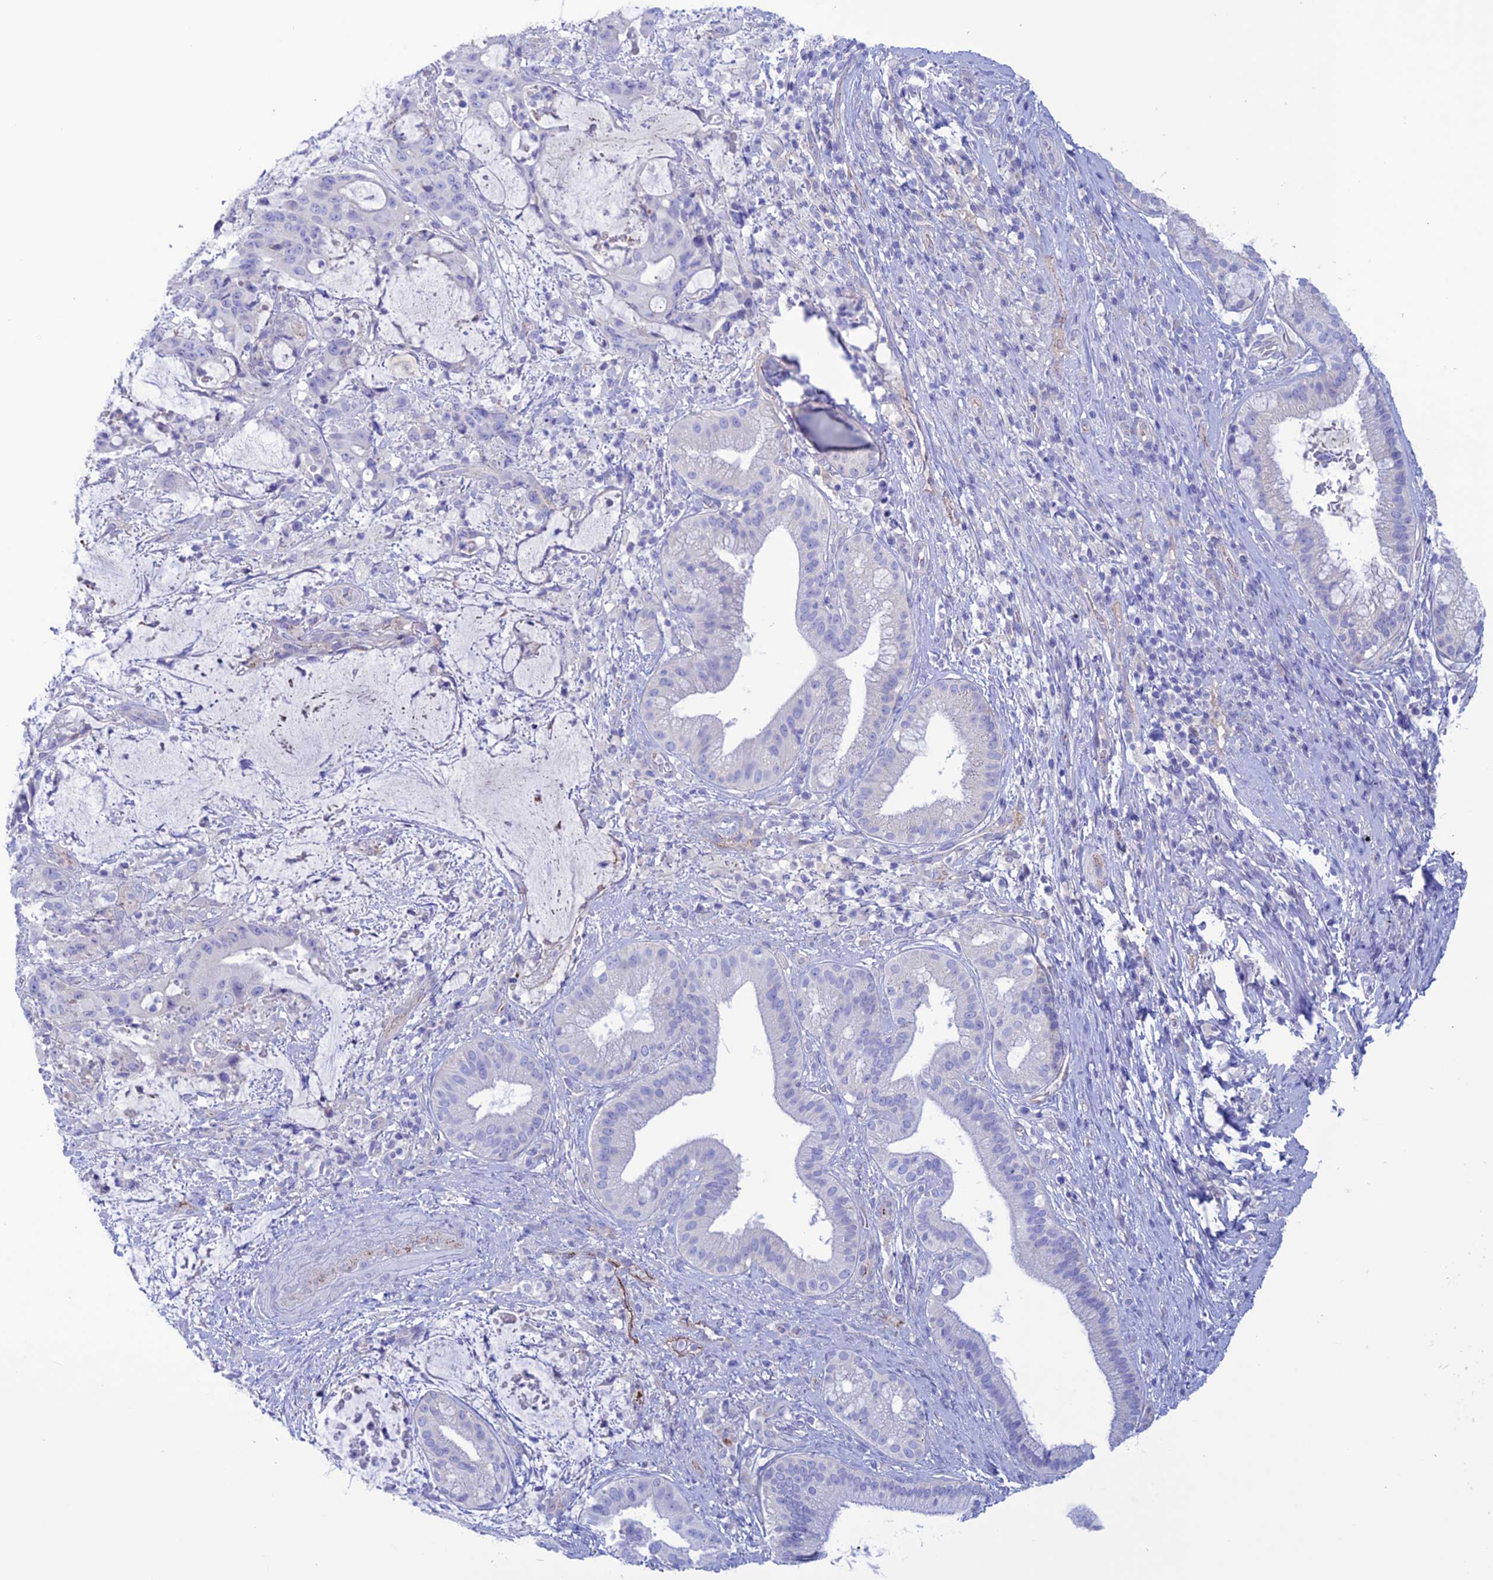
{"staining": {"intensity": "negative", "quantity": "none", "location": "none"}, "tissue": "liver cancer", "cell_type": "Tumor cells", "image_type": "cancer", "snomed": [{"axis": "morphology", "description": "Normal tissue, NOS"}, {"axis": "morphology", "description": "Cholangiocarcinoma"}, {"axis": "topography", "description": "Liver"}, {"axis": "topography", "description": "Peripheral nerve tissue"}], "caption": "Protein analysis of liver cancer demonstrates no significant positivity in tumor cells. The staining is performed using DAB (3,3'-diaminobenzidine) brown chromogen with nuclei counter-stained in using hematoxylin.", "gene": "CDC42EP5", "patient": {"sex": "female", "age": 73}}